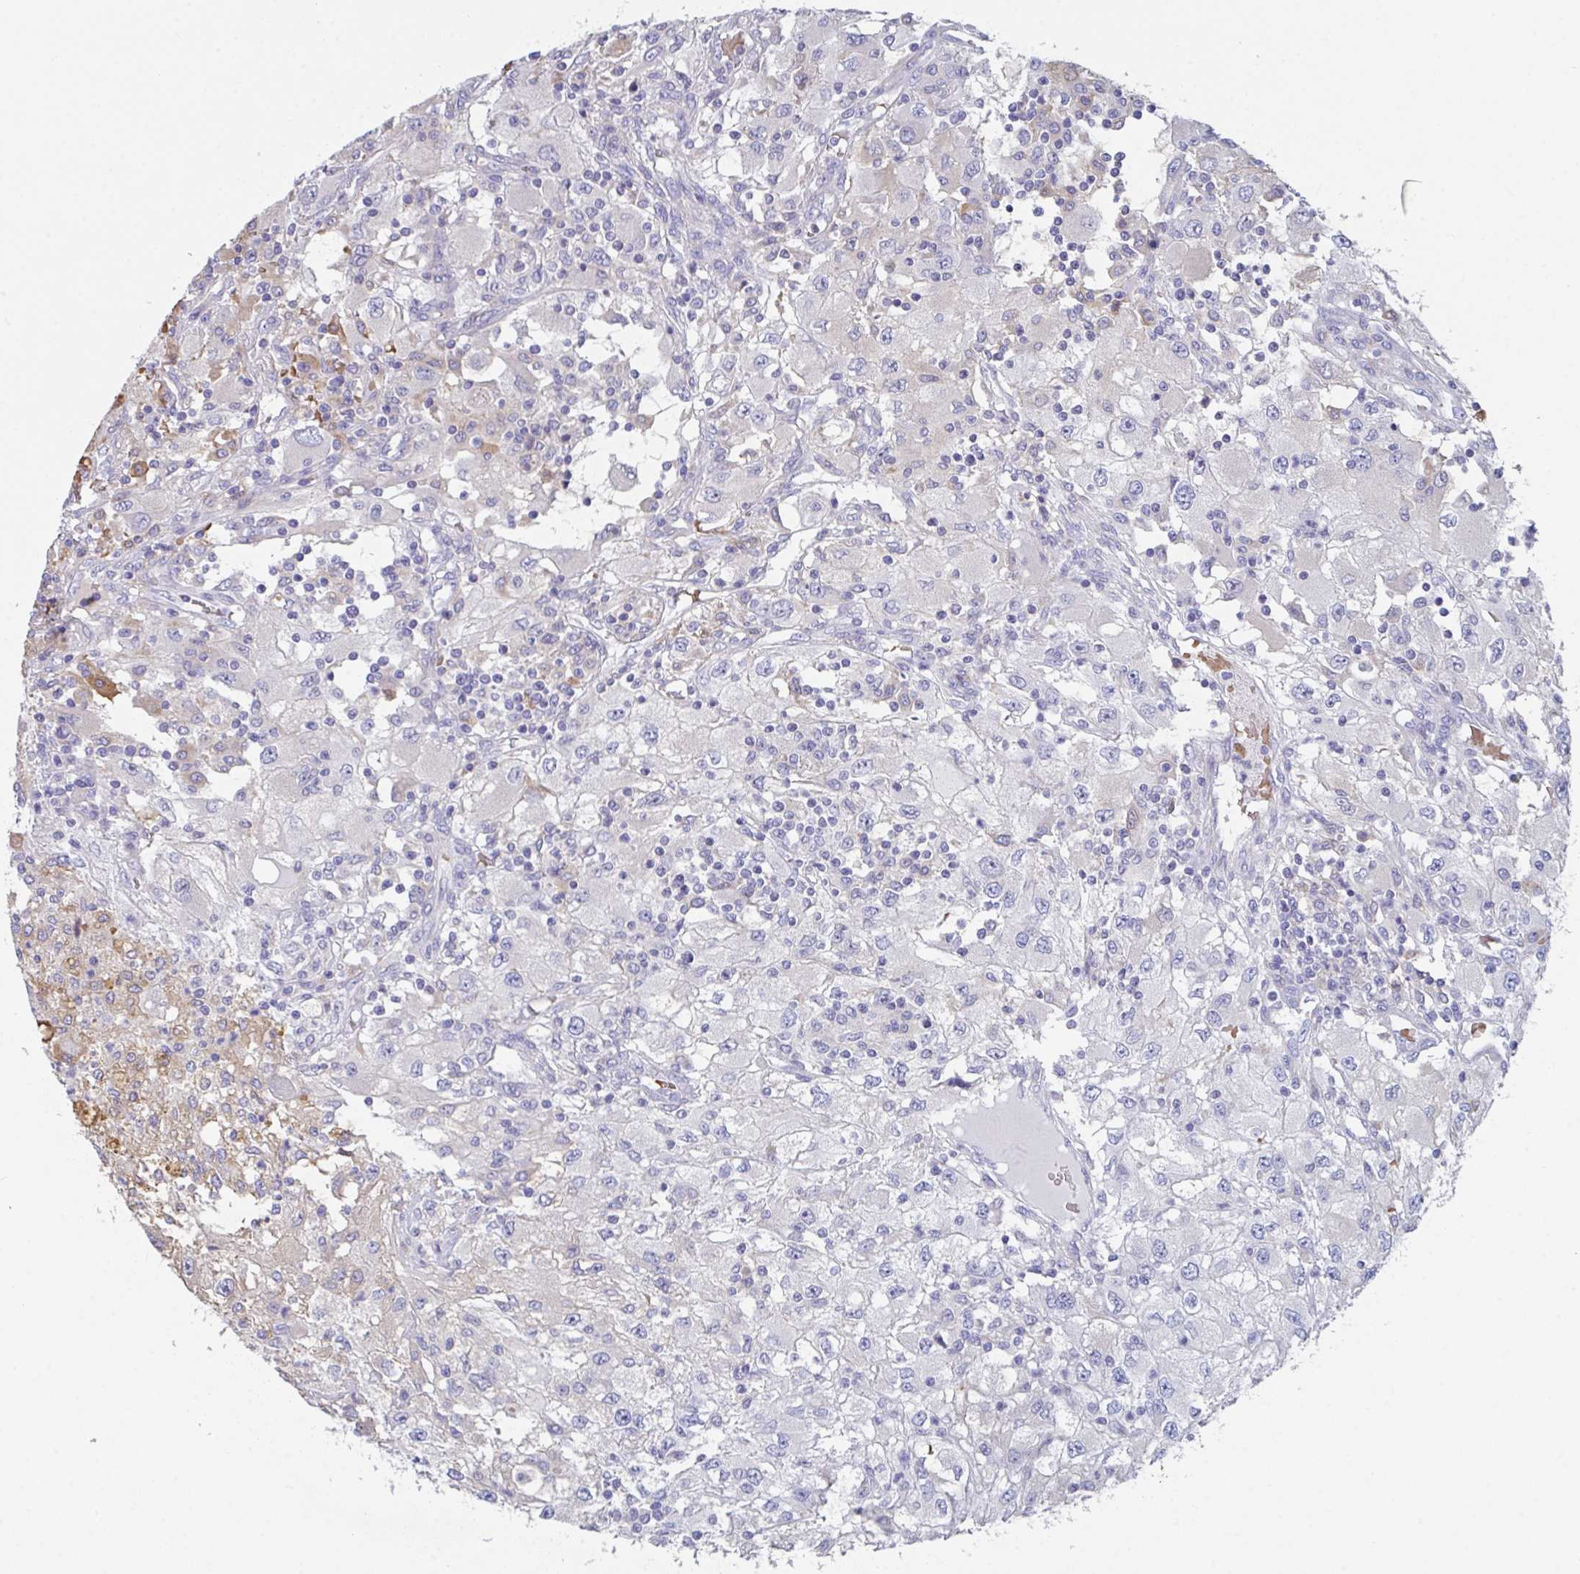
{"staining": {"intensity": "negative", "quantity": "none", "location": "none"}, "tissue": "renal cancer", "cell_type": "Tumor cells", "image_type": "cancer", "snomed": [{"axis": "morphology", "description": "Adenocarcinoma, NOS"}, {"axis": "topography", "description": "Kidney"}], "caption": "This is an immunohistochemistry micrograph of renal cancer (adenocarcinoma). There is no positivity in tumor cells.", "gene": "TFAP2C", "patient": {"sex": "female", "age": 67}}